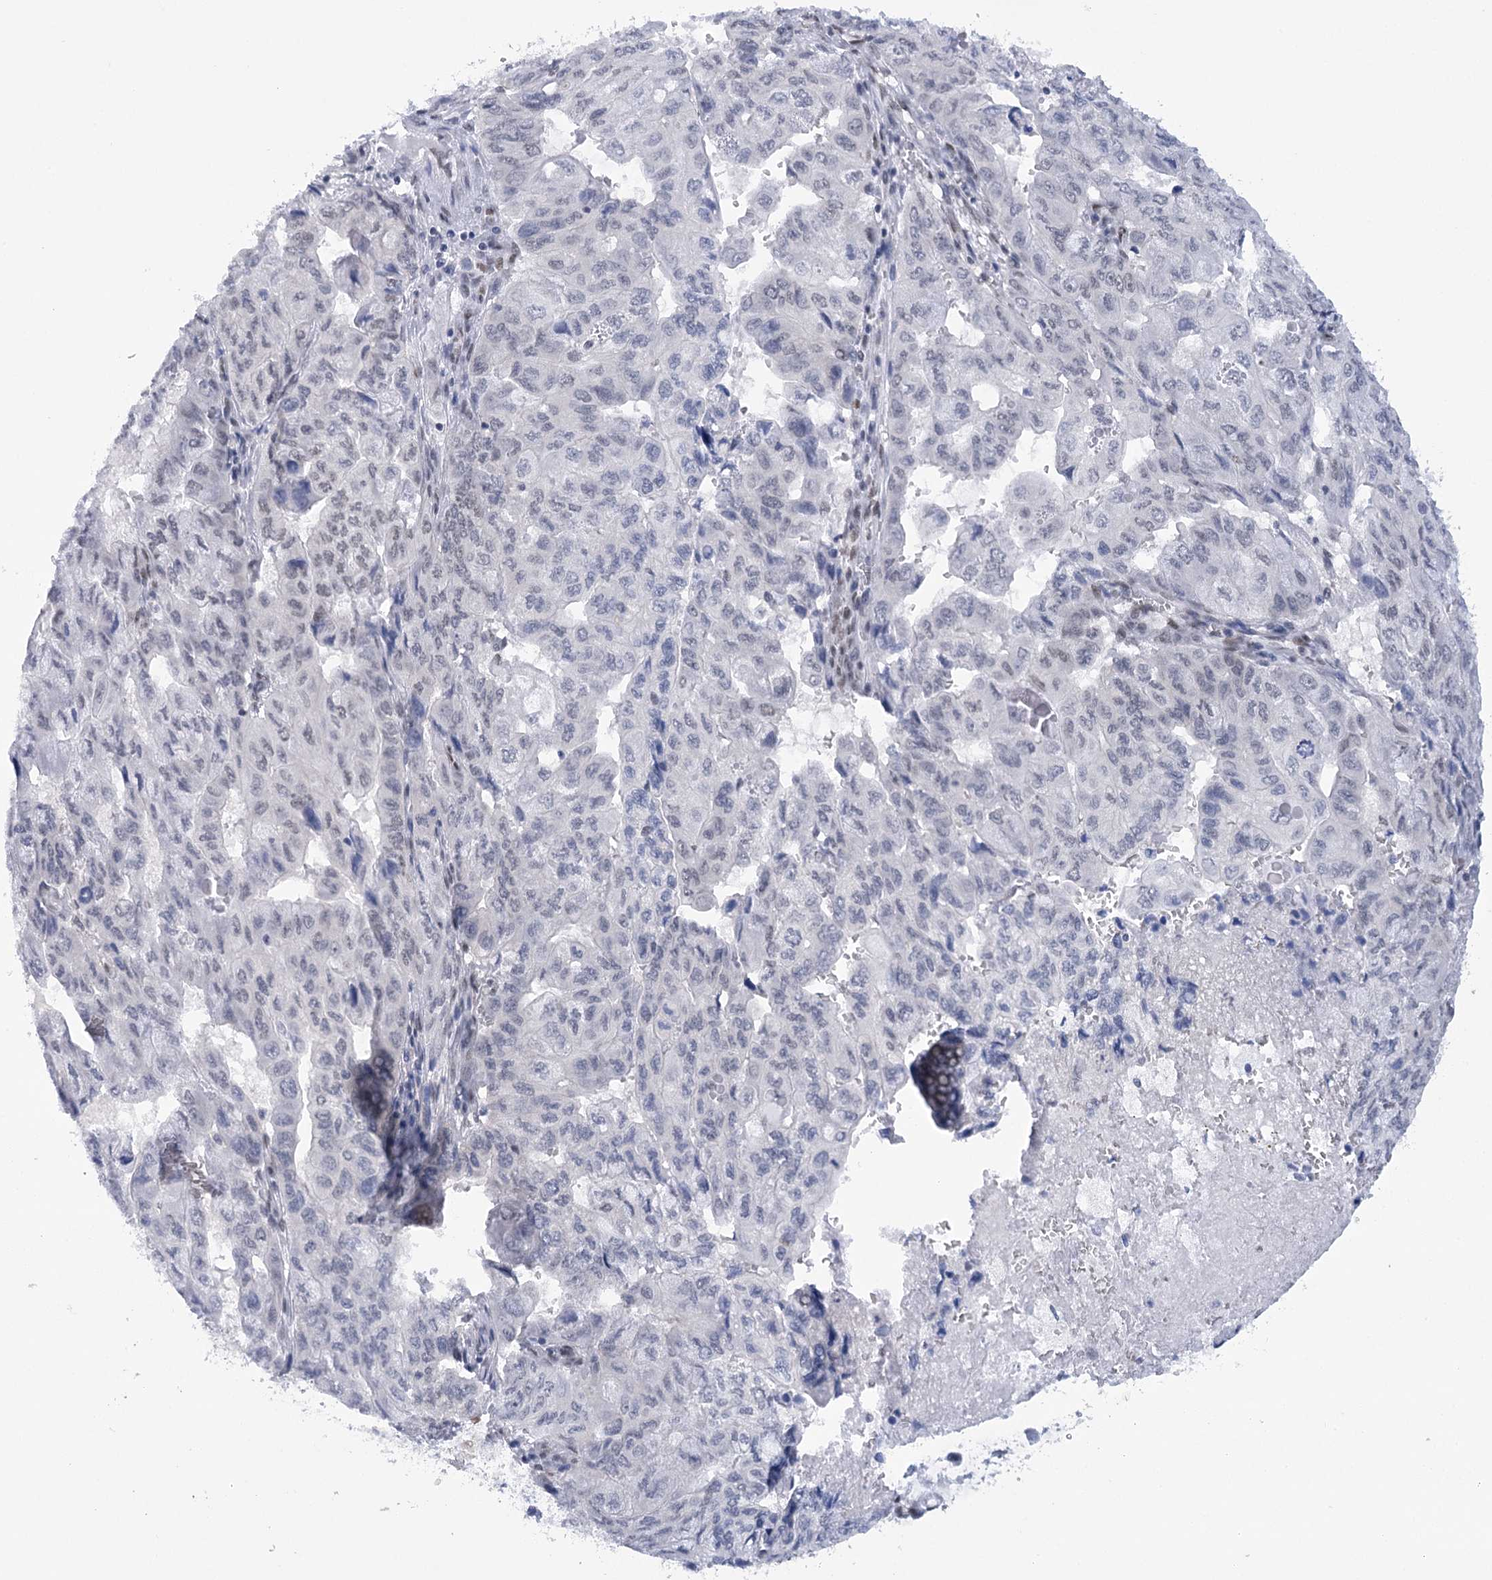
{"staining": {"intensity": "negative", "quantity": "none", "location": "none"}, "tissue": "pancreatic cancer", "cell_type": "Tumor cells", "image_type": "cancer", "snomed": [{"axis": "morphology", "description": "Adenocarcinoma, NOS"}, {"axis": "topography", "description": "Pancreas"}], "caption": "This is a histopathology image of IHC staining of pancreatic cancer (adenocarcinoma), which shows no expression in tumor cells.", "gene": "HNRNPA0", "patient": {"sex": "male", "age": 51}}